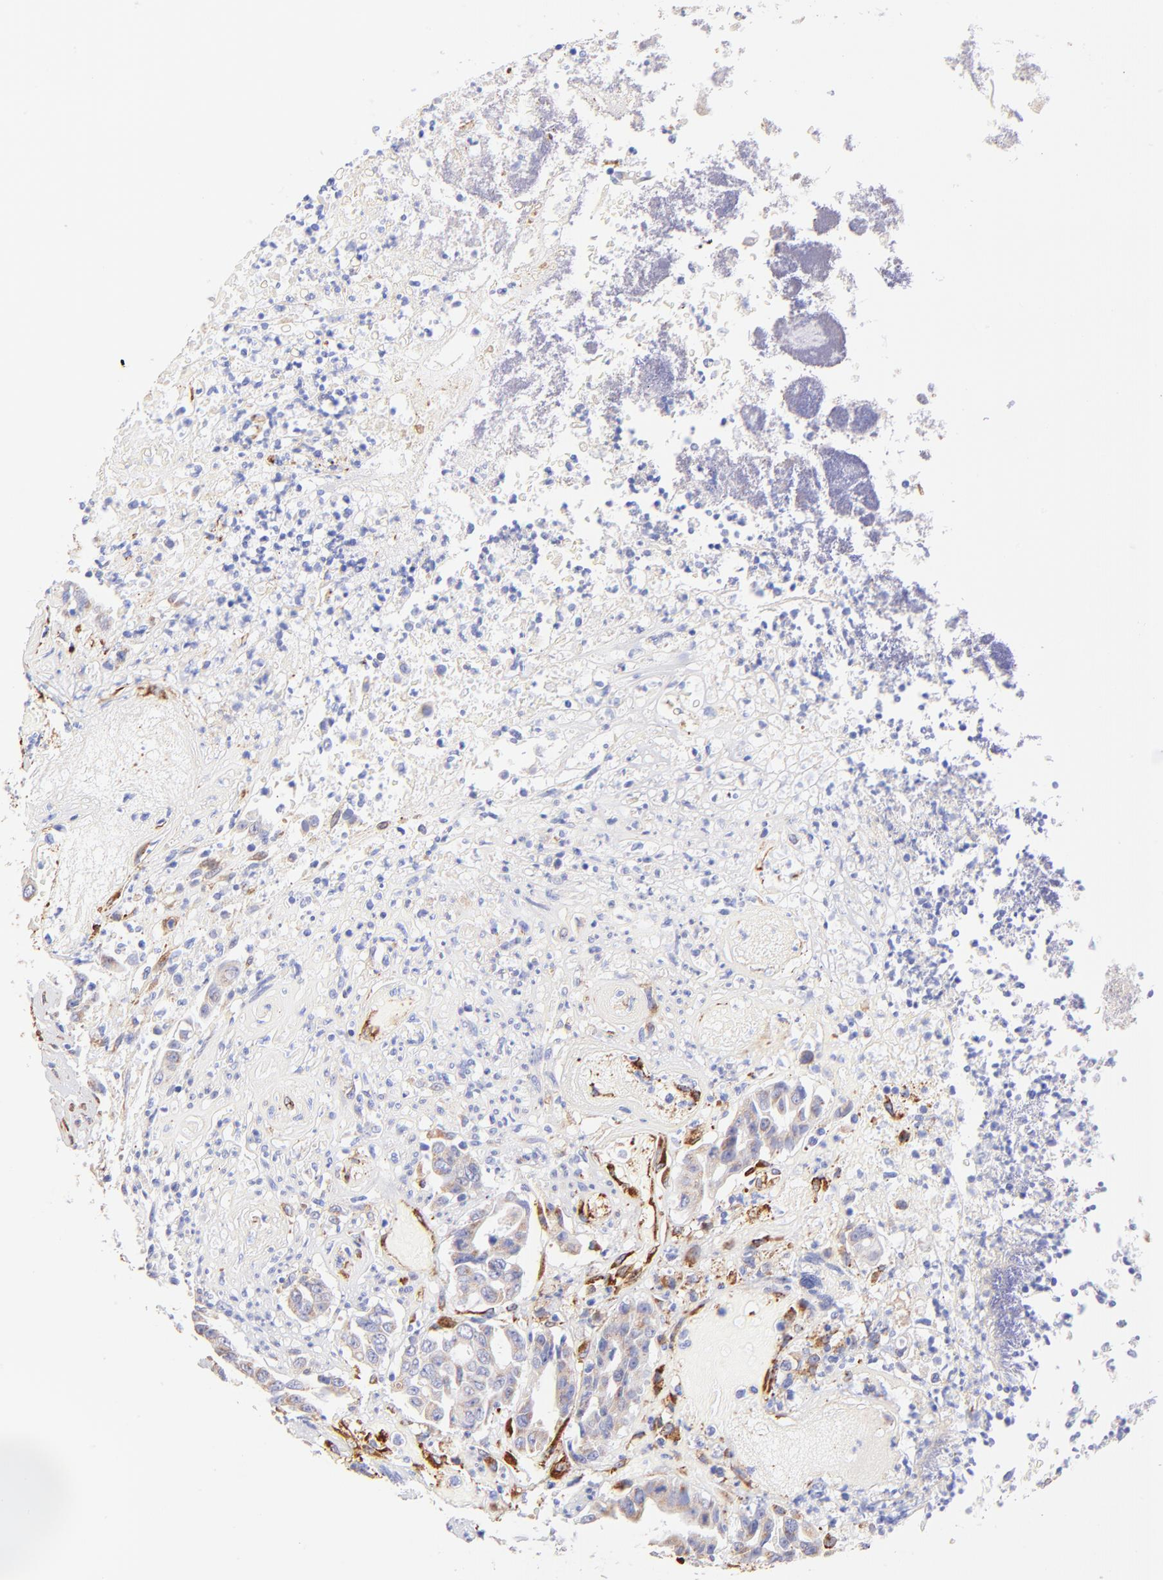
{"staining": {"intensity": "weak", "quantity": "<25%", "location": "cytoplasmic/membranous"}, "tissue": "colorectal cancer", "cell_type": "Tumor cells", "image_type": "cancer", "snomed": [{"axis": "morphology", "description": "Adenocarcinoma, NOS"}, {"axis": "topography", "description": "Colon"}], "caption": "Histopathology image shows no protein staining in tumor cells of colorectal cancer tissue.", "gene": "SPARC", "patient": {"sex": "female", "age": 70}}